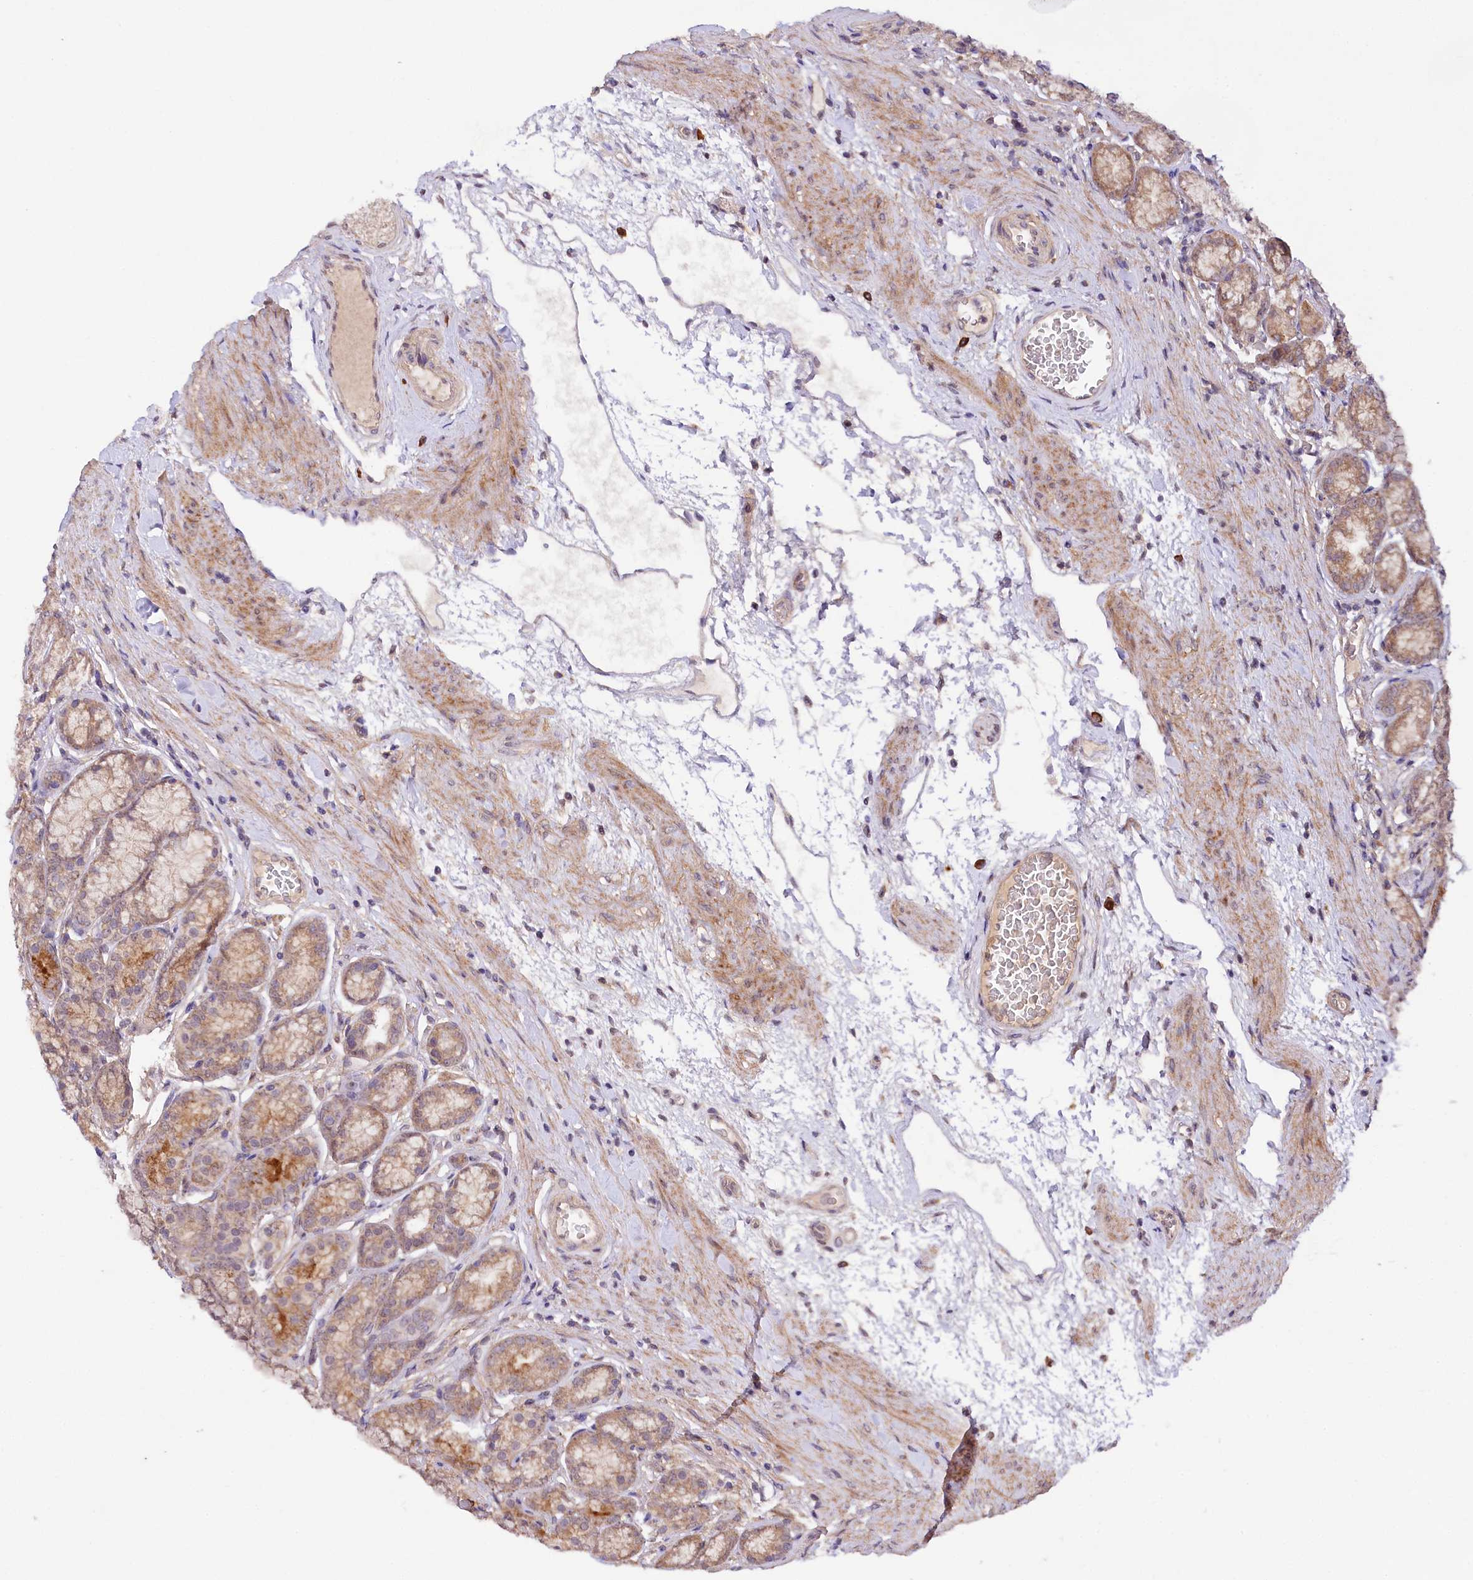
{"staining": {"intensity": "moderate", "quantity": "25%-75%", "location": "cytoplasmic/membranous,nuclear"}, "tissue": "stomach", "cell_type": "Glandular cells", "image_type": "normal", "snomed": [{"axis": "morphology", "description": "Normal tissue, NOS"}, {"axis": "morphology", "description": "Adenocarcinoma, NOS"}, {"axis": "morphology", "description": "Adenocarcinoma, High grade"}, {"axis": "topography", "description": "Stomach, upper"}, {"axis": "topography", "description": "Stomach"}], "caption": "A brown stain shows moderate cytoplasmic/membranous,nuclear positivity of a protein in glandular cells of benign human stomach. The staining was performed using DAB, with brown indicating positive protein expression. Nuclei are stained blue with hematoxylin.", "gene": "PHLDB1", "patient": {"sex": "female", "age": 65}}